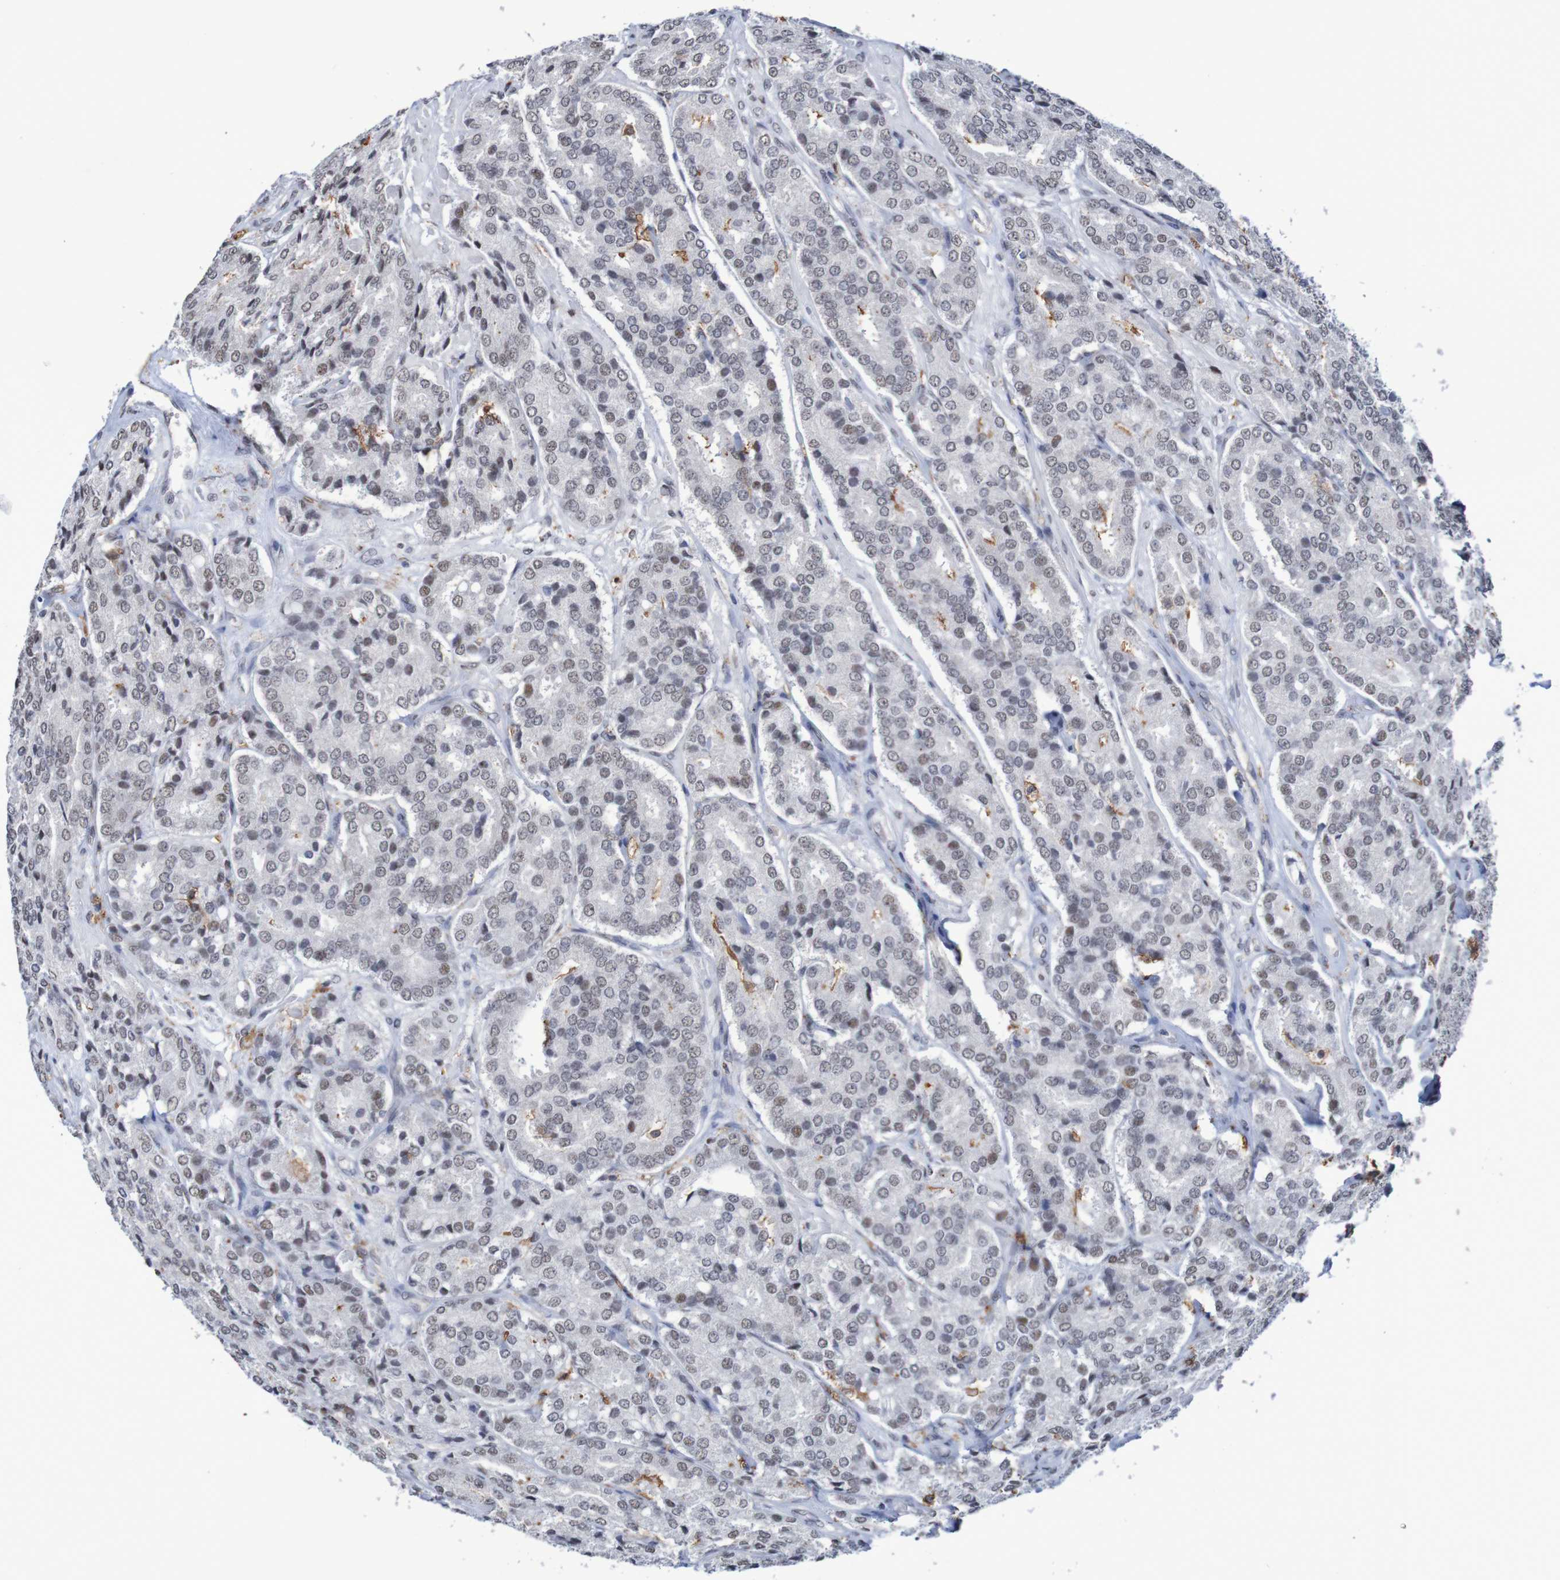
{"staining": {"intensity": "weak", "quantity": ">75%", "location": "nuclear"}, "tissue": "prostate cancer", "cell_type": "Tumor cells", "image_type": "cancer", "snomed": [{"axis": "morphology", "description": "Adenocarcinoma, High grade"}, {"axis": "topography", "description": "Prostate"}], "caption": "This image shows immunohistochemistry staining of human high-grade adenocarcinoma (prostate), with low weak nuclear staining in about >75% of tumor cells.", "gene": "MRTFB", "patient": {"sex": "male", "age": 65}}